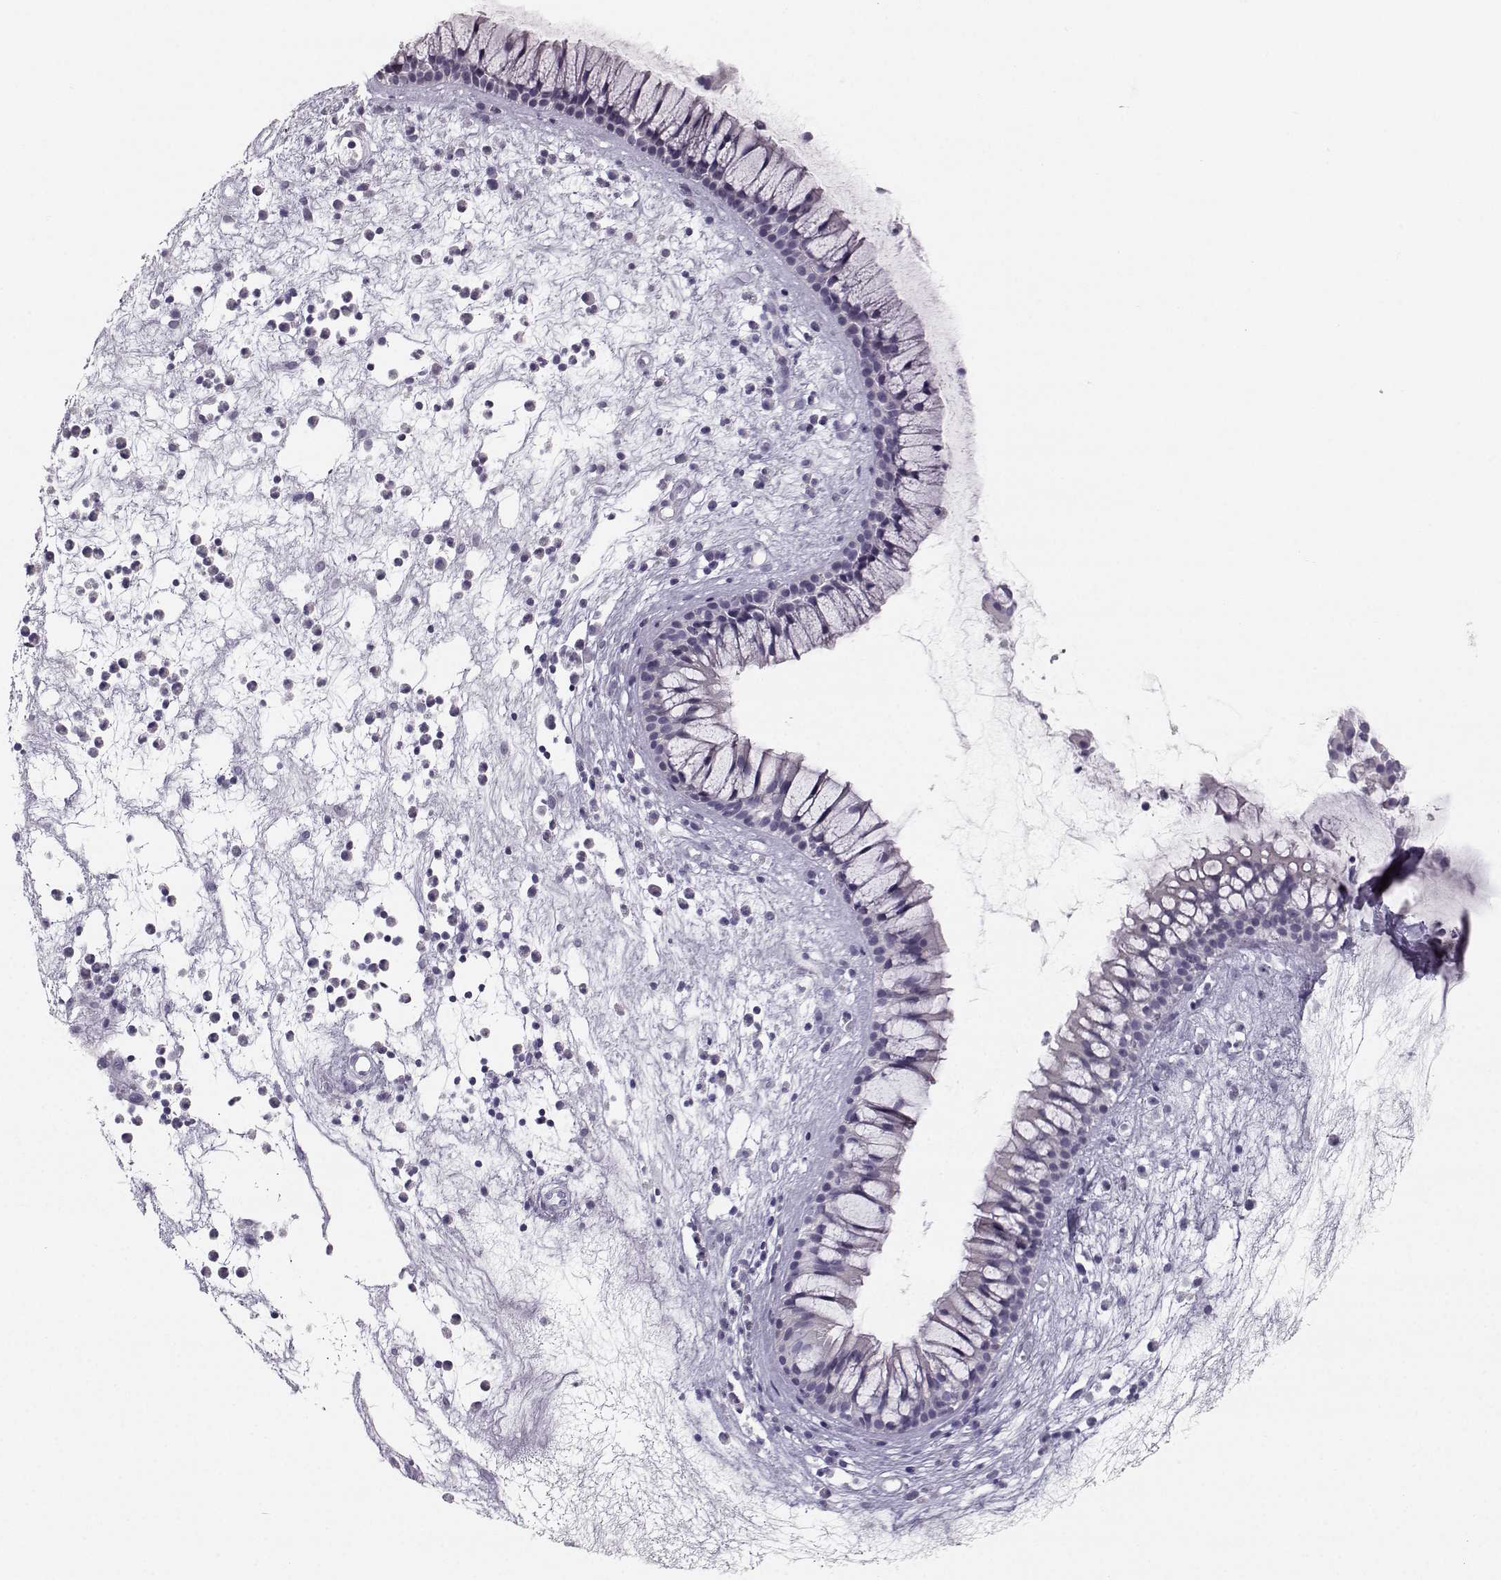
{"staining": {"intensity": "weak", "quantity": "<25%", "location": "cytoplasmic/membranous"}, "tissue": "nasopharynx", "cell_type": "Respiratory epithelial cells", "image_type": "normal", "snomed": [{"axis": "morphology", "description": "Normal tissue, NOS"}, {"axis": "topography", "description": "Nasopharynx"}], "caption": "High power microscopy image of an immunohistochemistry (IHC) micrograph of normal nasopharynx, revealing no significant staining in respiratory epithelial cells.", "gene": "CASR", "patient": {"sex": "male", "age": 77}}